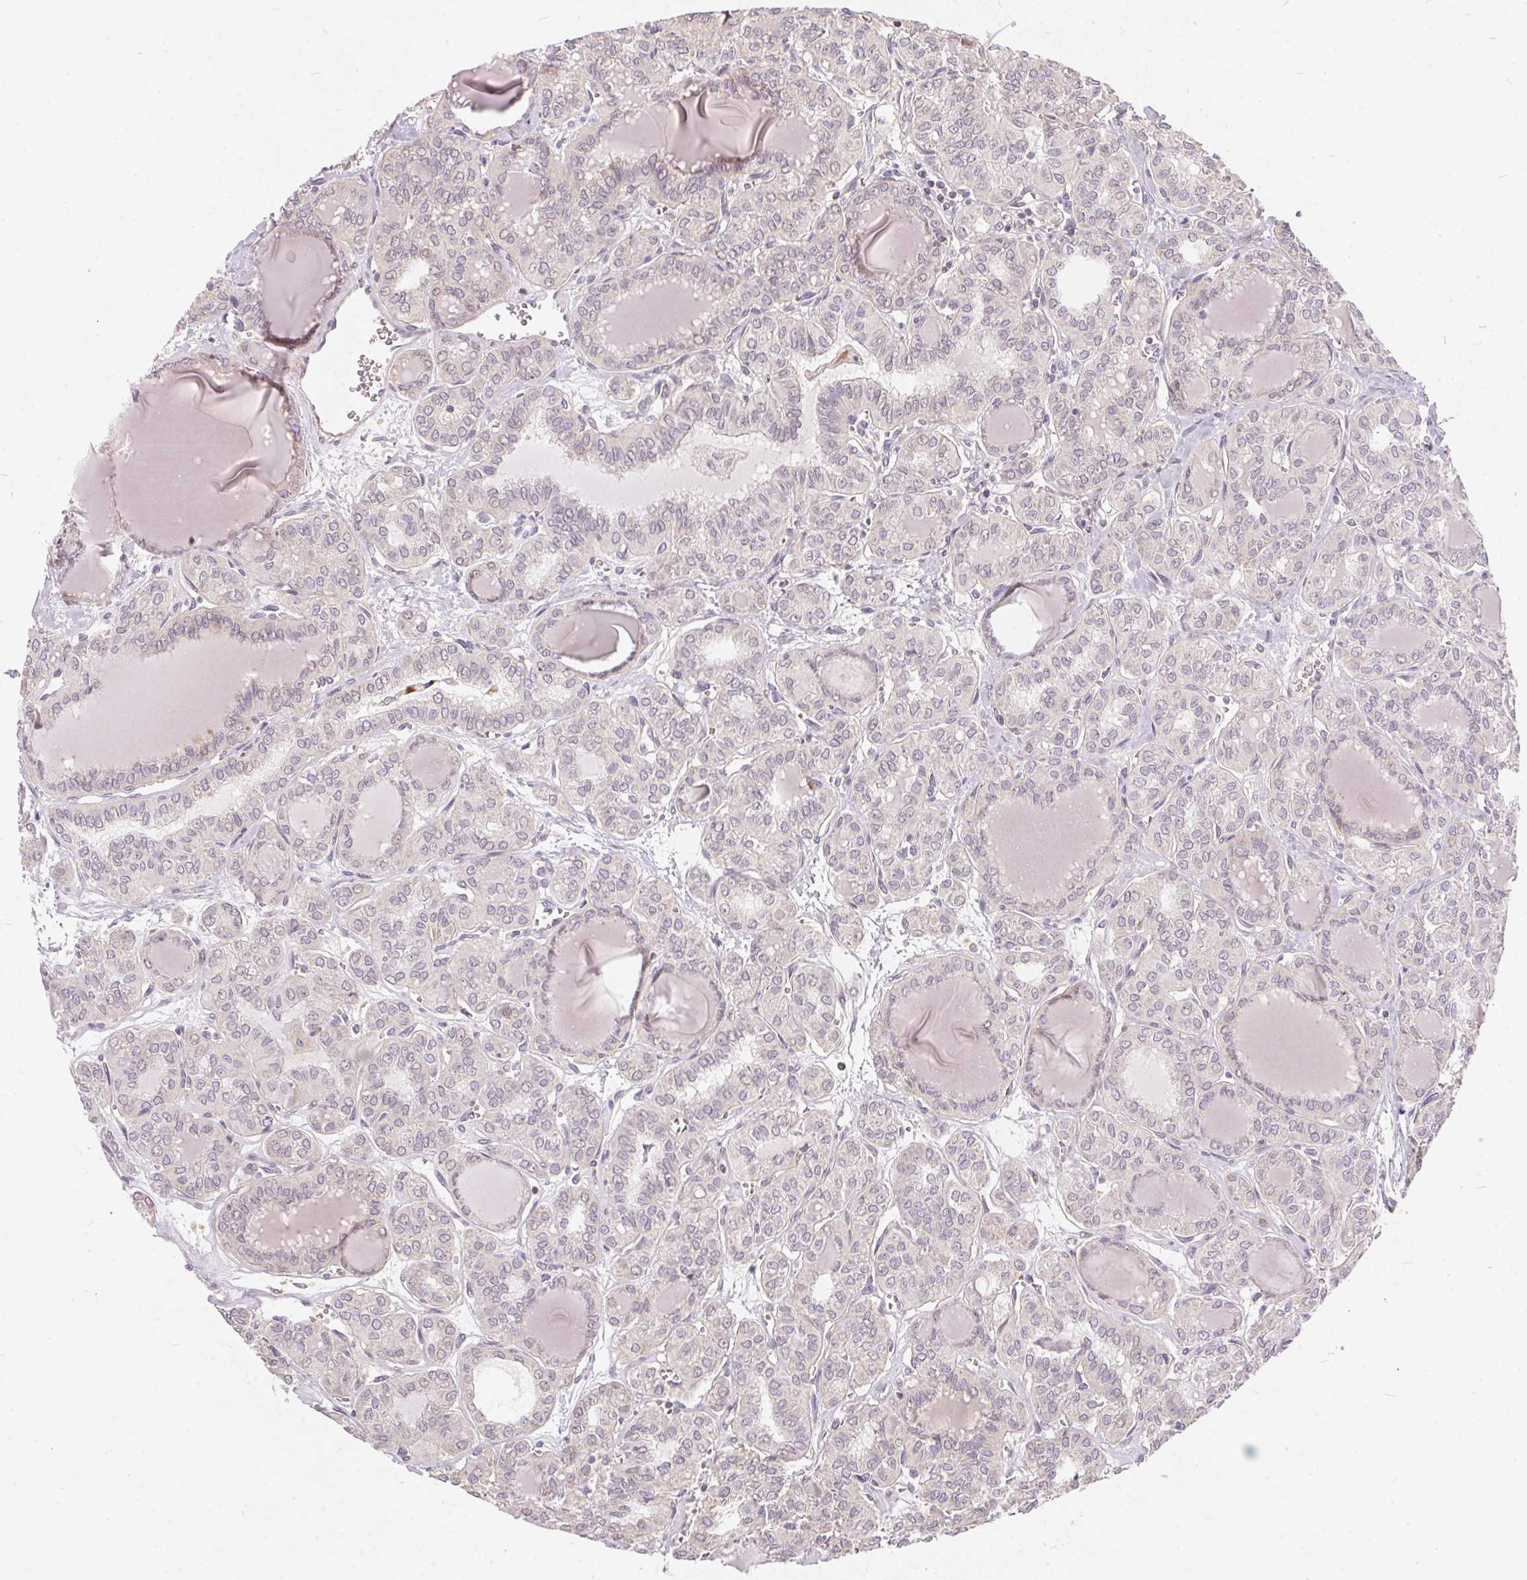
{"staining": {"intensity": "negative", "quantity": "none", "location": "none"}, "tissue": "thyroid cancer", "cell_type": "Tumor cells", "image_type": "cancer", "snomed": [{"axis": "morphology", "description": "Papillary adenocarcinoma, NOS"}, {"axis": "topography", "description": "Thyroid gland"}], "caption": "Tumor cells are negative for brown protein staining in thyroid papillary adenocarcinoma.", "gene": "VWA5B2", "patient": {"sex": "female", "age": 41}}